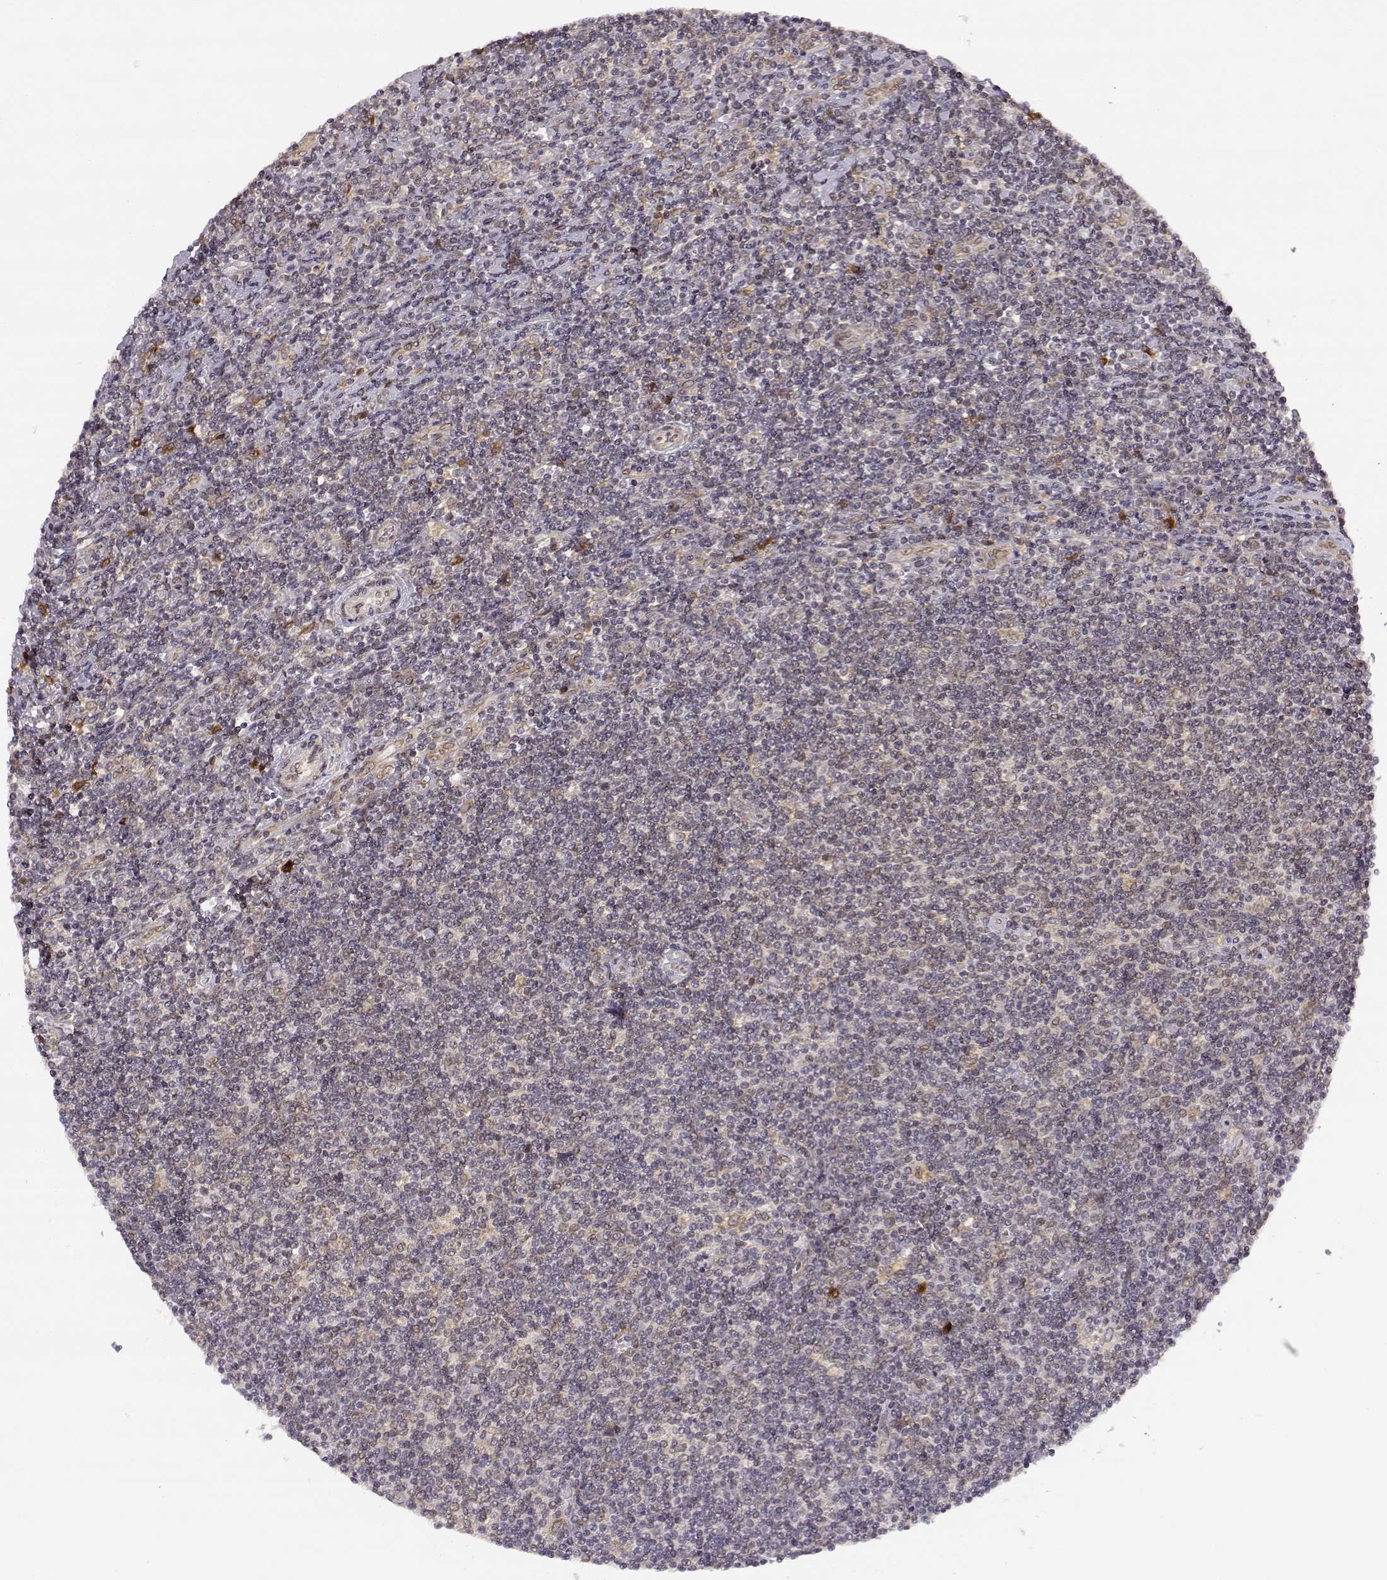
{"staining": {"intensity": "weak", "quantity": ">75%", "location": "cytoplasmic/membranous"}, "tissue": "lymphoma", "cell_type": "Tumor cells", "image_type": "cancer", "snomed": [{"axis": "morphology", "description": "Hodgkin's disease, NOS"}, {"axis": "topography", "description": "Lymph node"}], "caption": "Immunohistochemistry (IHC) photomicrograph of neoplastic tissue: Hodgkin's disease stained using immunohistochemistry shows low levels of weak protein expression localized specifically in the cytoplasmic/membranous of tumor cells, appearing as a cytoplasmic/membranous brown color.", "gene": "ERGIC2", "patient": {"sex": "male", "age": 40}}